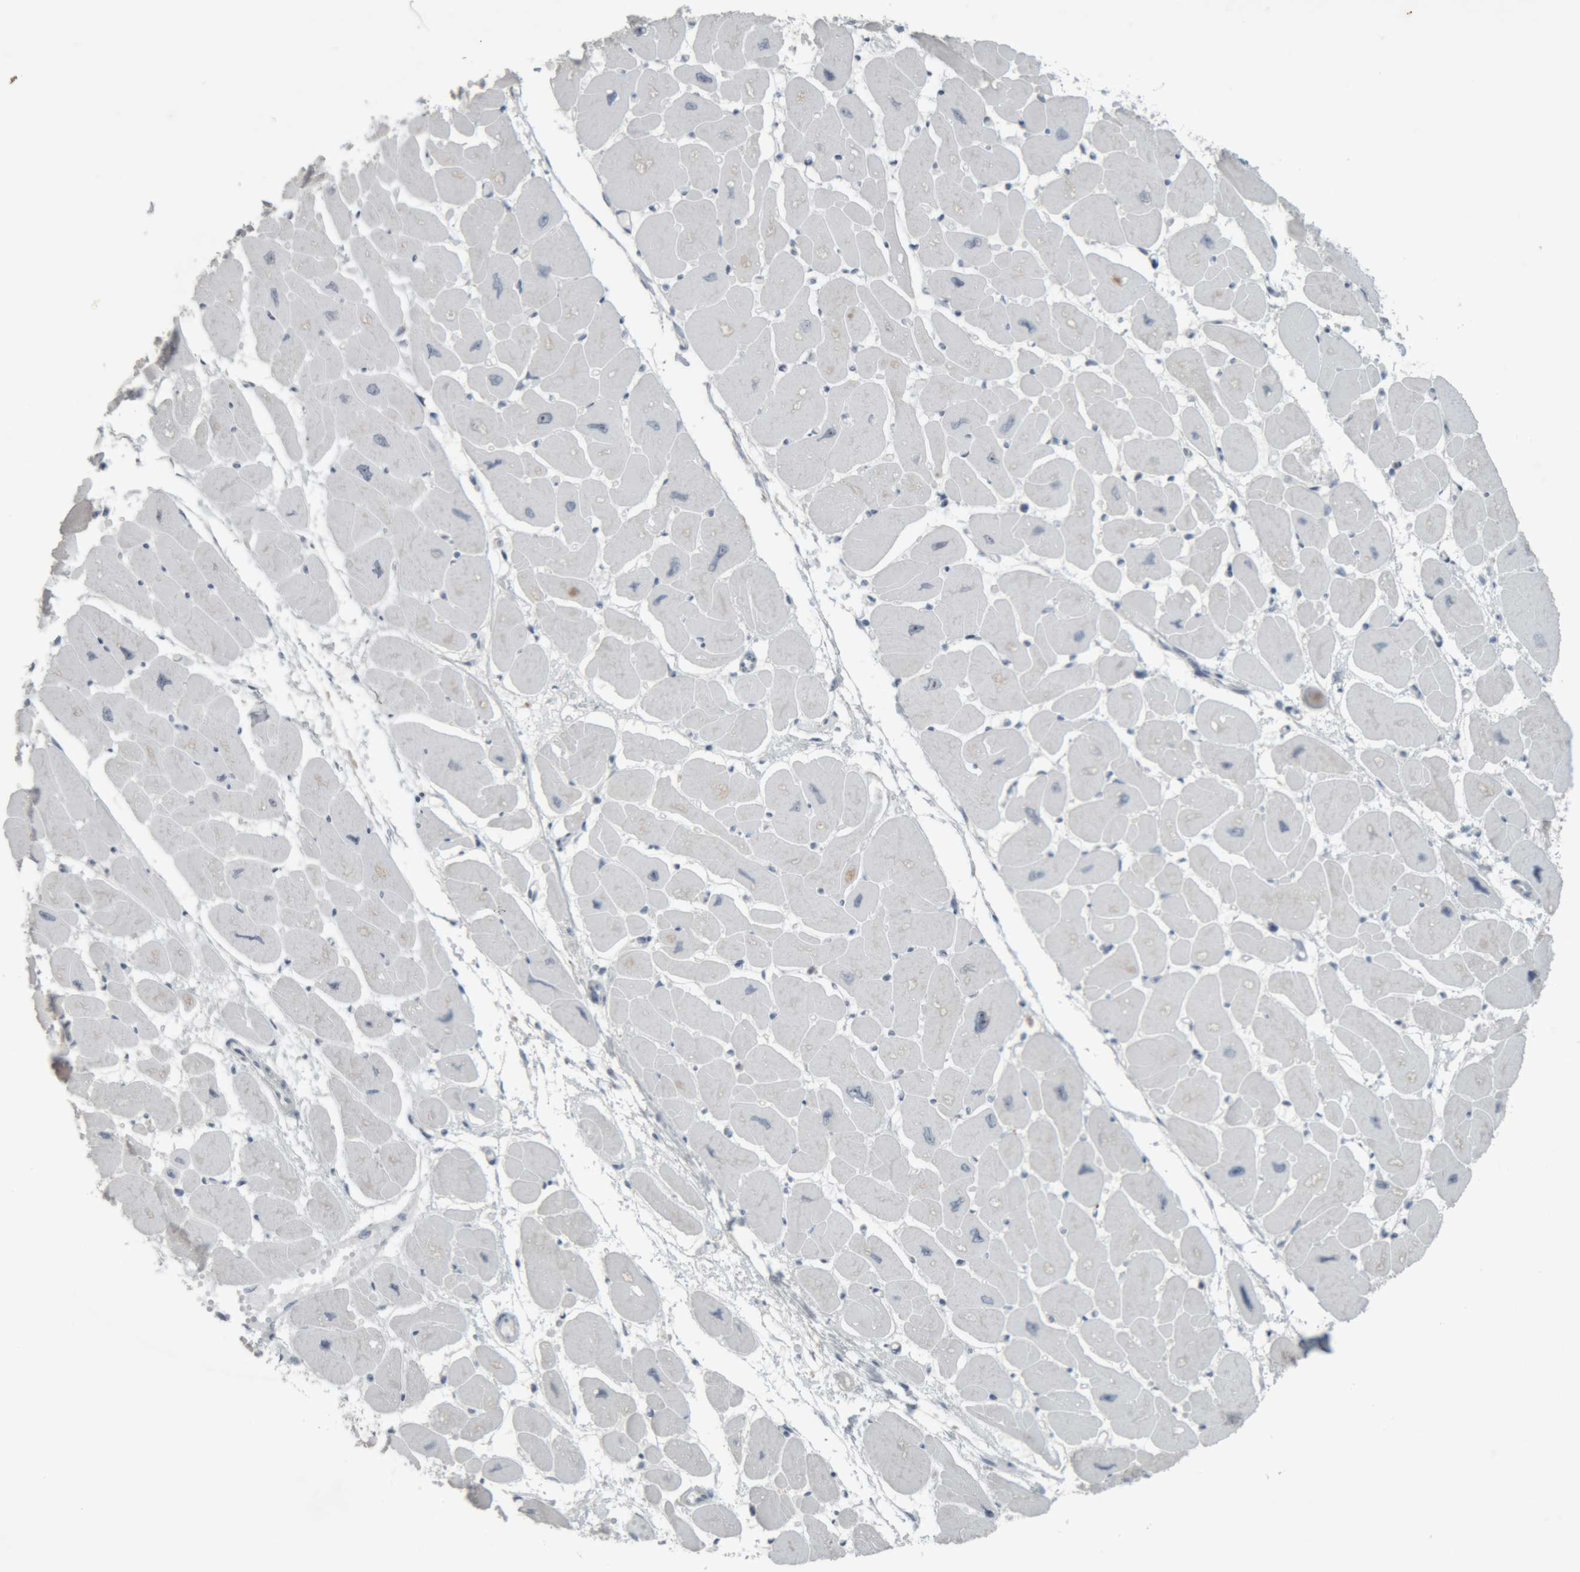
{"staining": {"intensity": "weak", "quantity": "<25%", "location": "nuclear"}, "tissue": "heart muscle", "cell_type": "Cardiomyocytes", "image_type": "normal", "snomed": [{"axis": "morphology", "description": "Normal tissue, NOS"}, {"axis": "topography", "description": "Heart"}], "caption": "Protein analysis of normal heart muscle reveals no significant expression in cardiomyocytes.", "gene": "RPF1", "patient": {"sex": "female", "age": 54}}